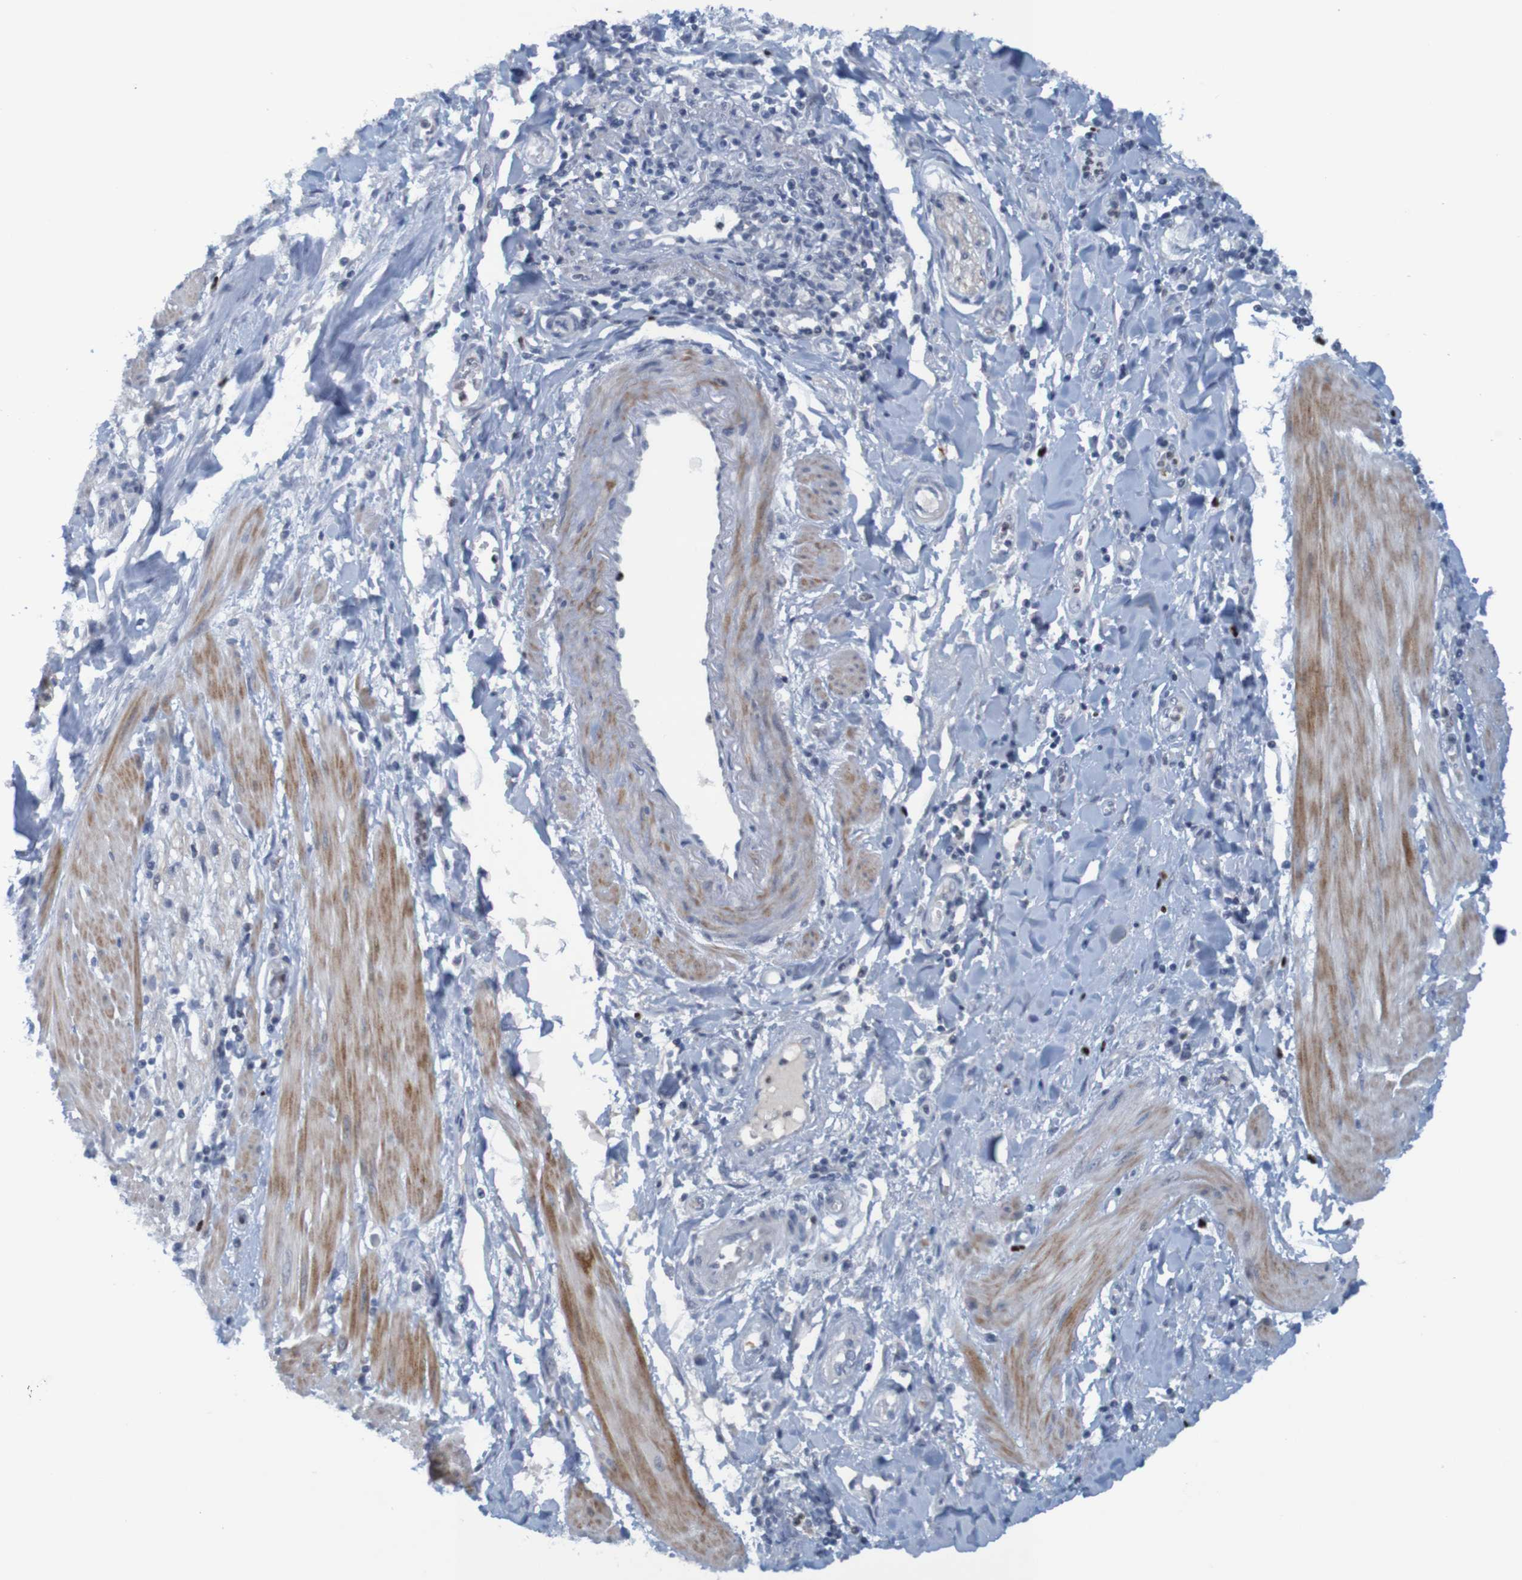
{"staining": {"intensity": "negative", "quantity": "none", "location": "none"}, "tissue": "pancreatic cancer", "cell_type": "Tumor cells", "image_type": "cancer", "snomed": [{"axis": "morphology", "description": "Adenocarcinoma, NOS"}, {"axis": "topography", "description": "Pancreas"}], "caption": "Tumor cells show no significant protein positivity in pancreatic adenocarcinoma.", "gene": "USP36", "patient": {"sex": "female", "age": 64}}